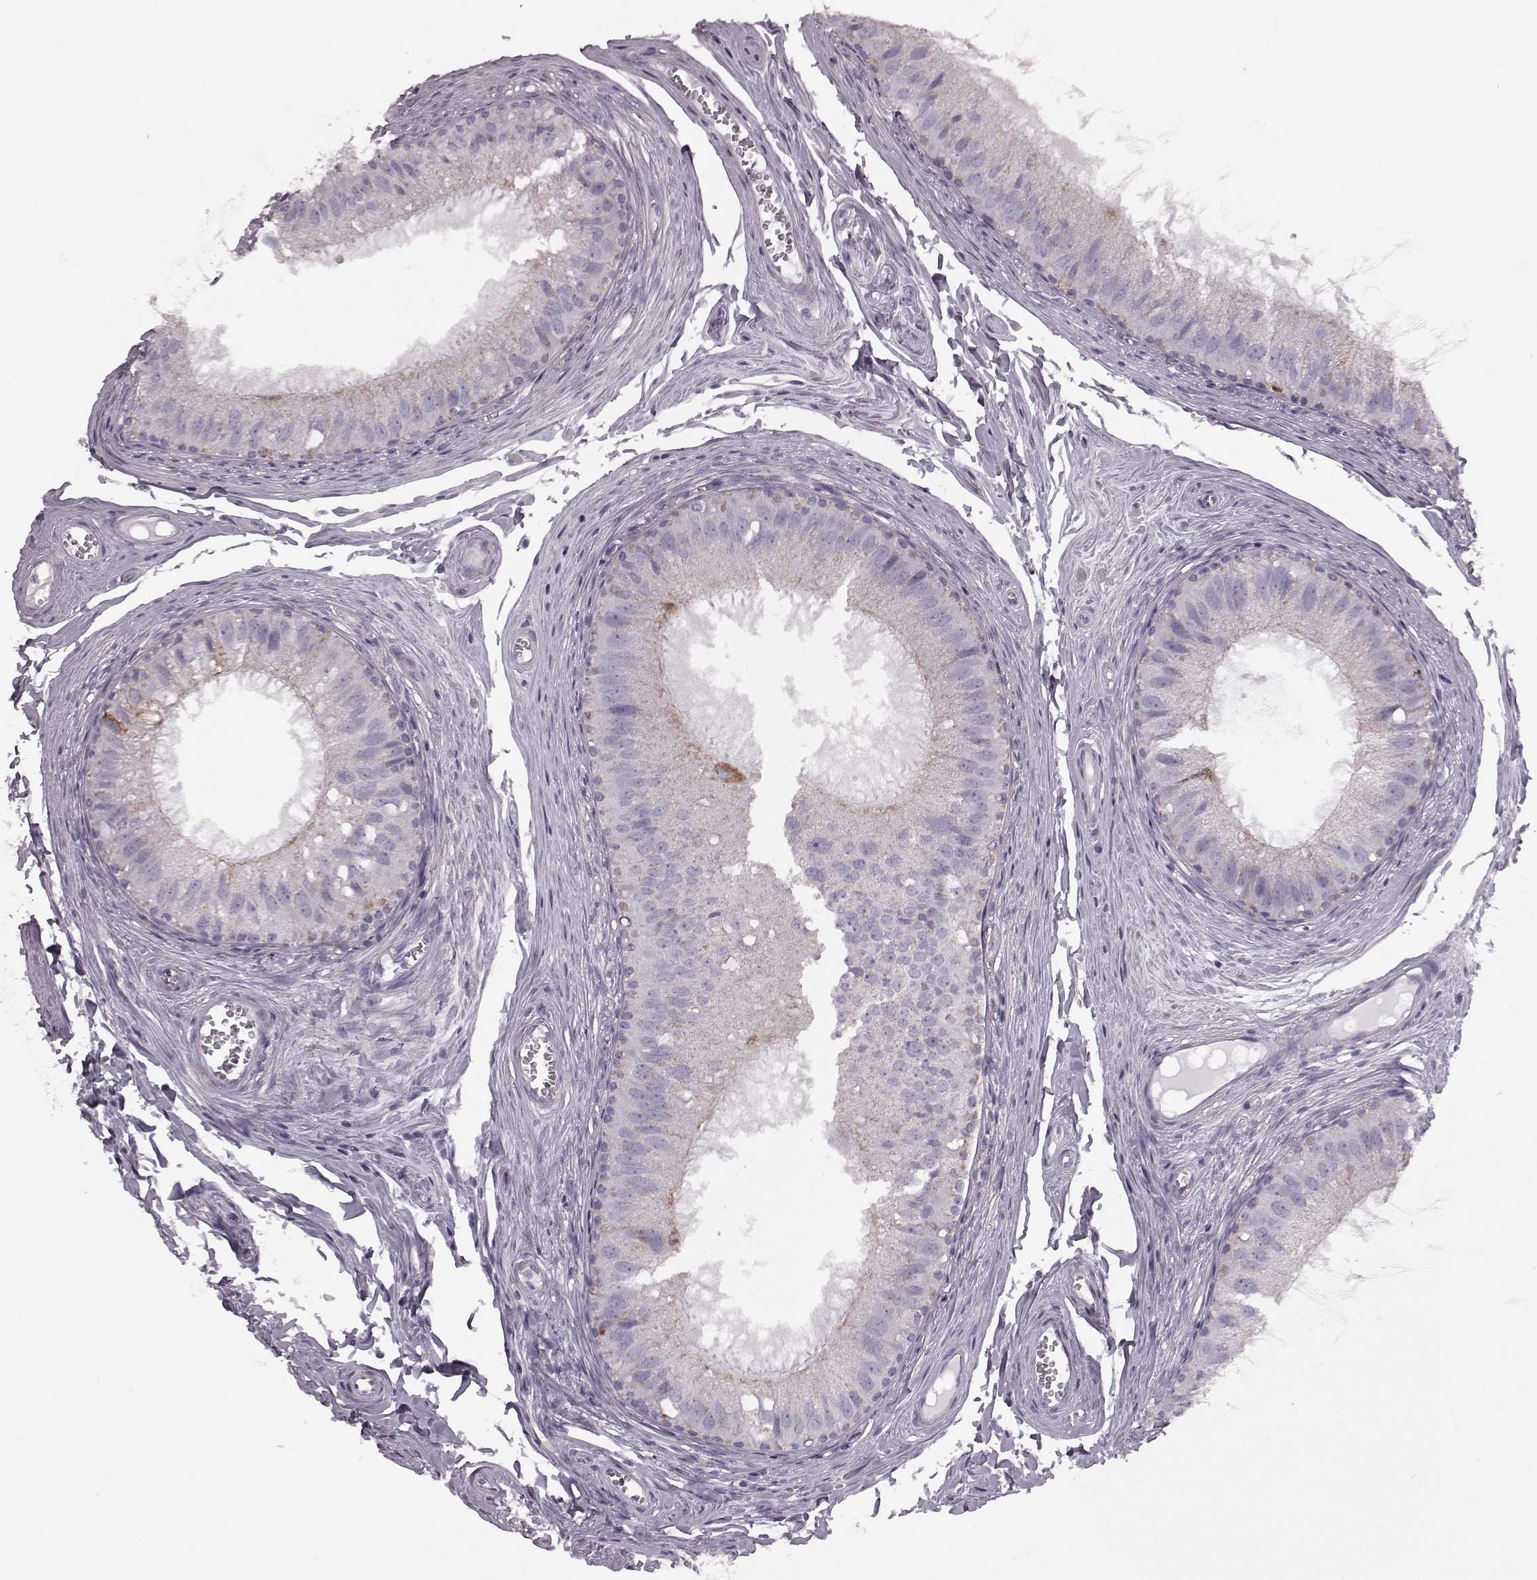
{"staining": {"intensity": "weak", "quantity": "25%-75%", "location": "cytoplasmic/membranous"}, "tissue": "epididymis", "cell_type": "Glandular cells", "image_type": "normal", "snomed": [{"axis": "morphology", "description": "Normal tissue, NOS"}, {"axis": "topography", "description": "Epididymis"}], "caption": "Protein expression analysis of benign epididymis reveals weak cytoplasmic/membranous staining in approximately 25%-75% of glandular cells.", "gene": "ATP5MF", "patient": {"sex": "male", "age": 45}}